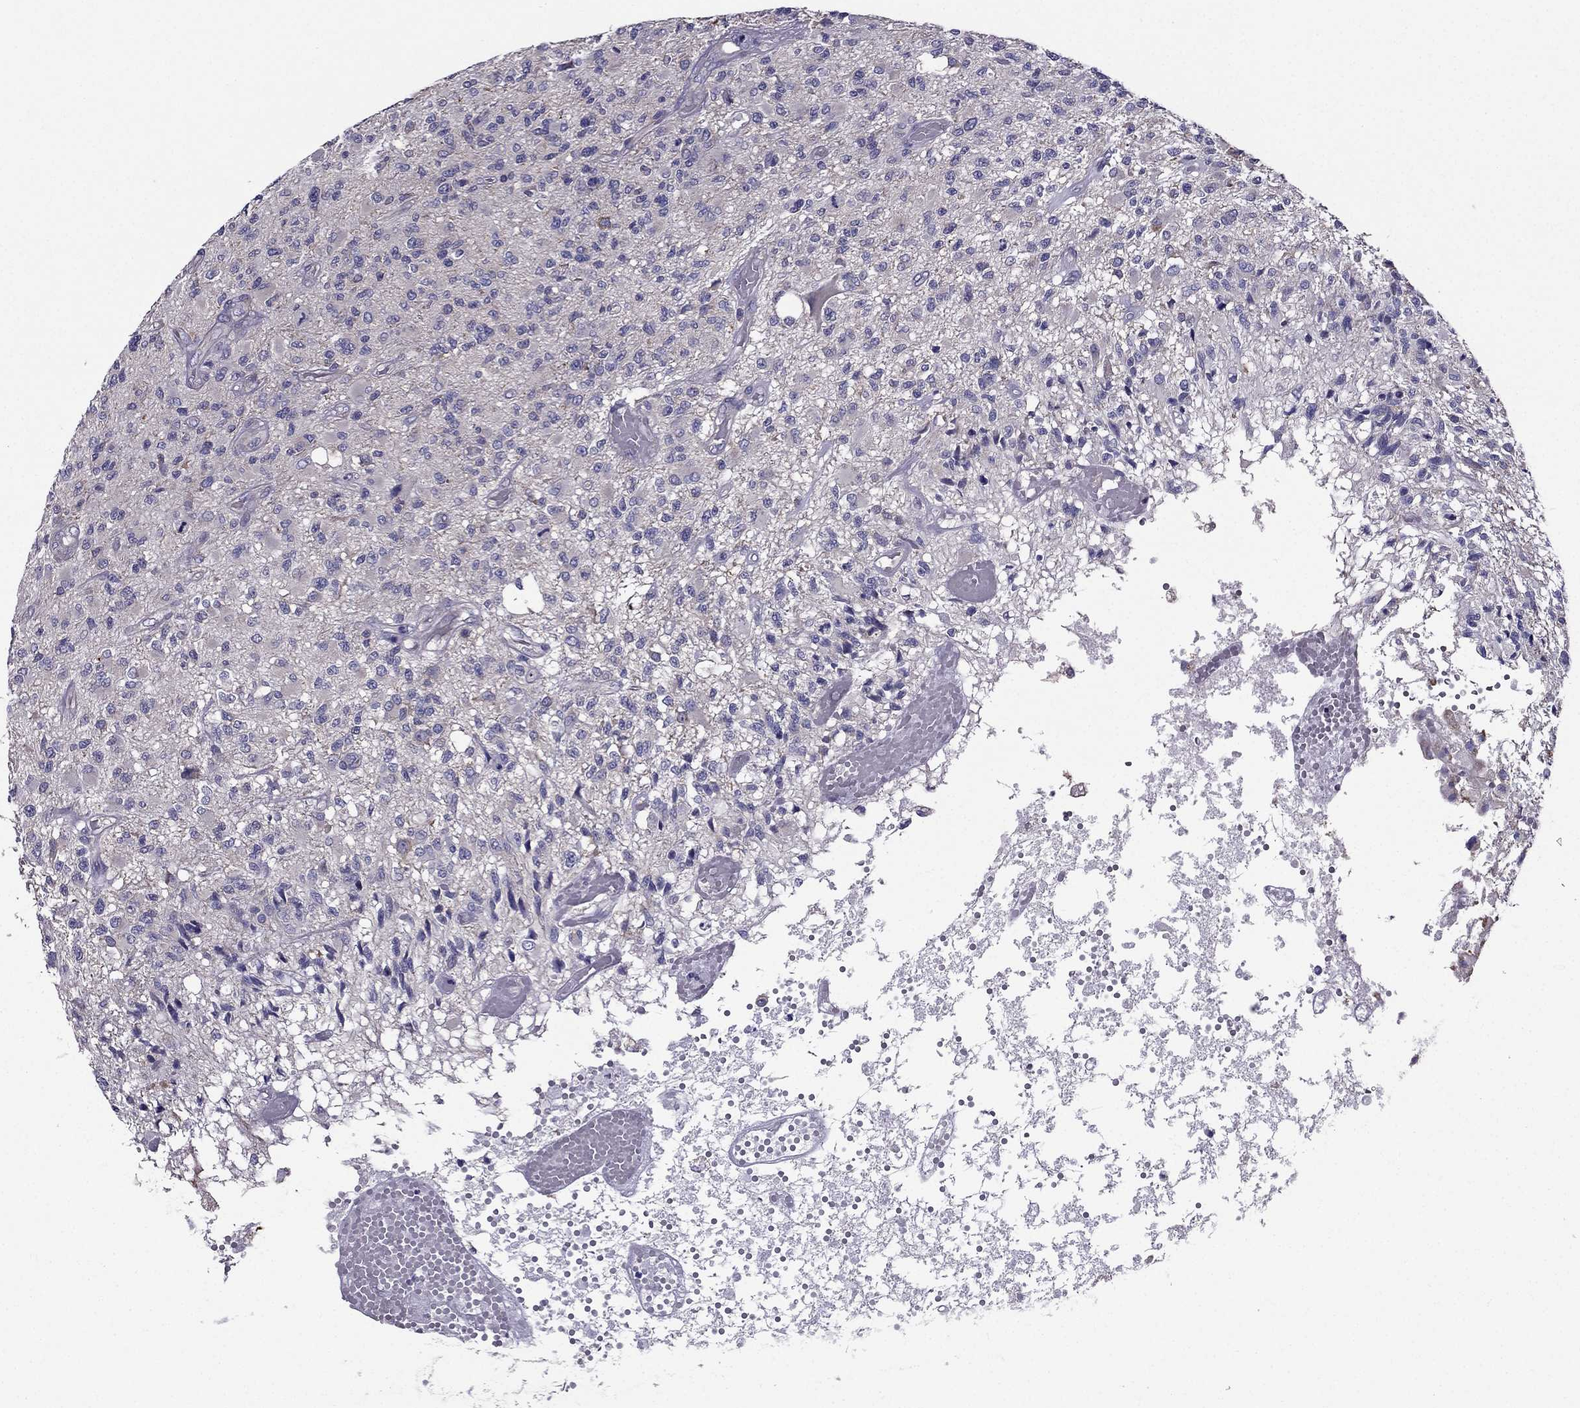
{"staining": {"intensity": "negative", "quantity": "none", "location": "none"}, "tissue": "glioma", "cell_type": "Tumor cells", "image_type": "cancer", "snomed": [{"axis": "morphology", "description": "Glioma, malignant, High grade"}, {"axis": "topography", "description": "Brain"}], "caption": "High magnification brightfield microscopy of glioma stained with DAB (brown) and counterstained with hematoxylin (blue): tumor cells show no significant staining. (DAB immunohistochemistry visualized using brightfield microscopy, high magnification).", "gene": "AAK1", "patient": {"sex": "female", "age": 63}}